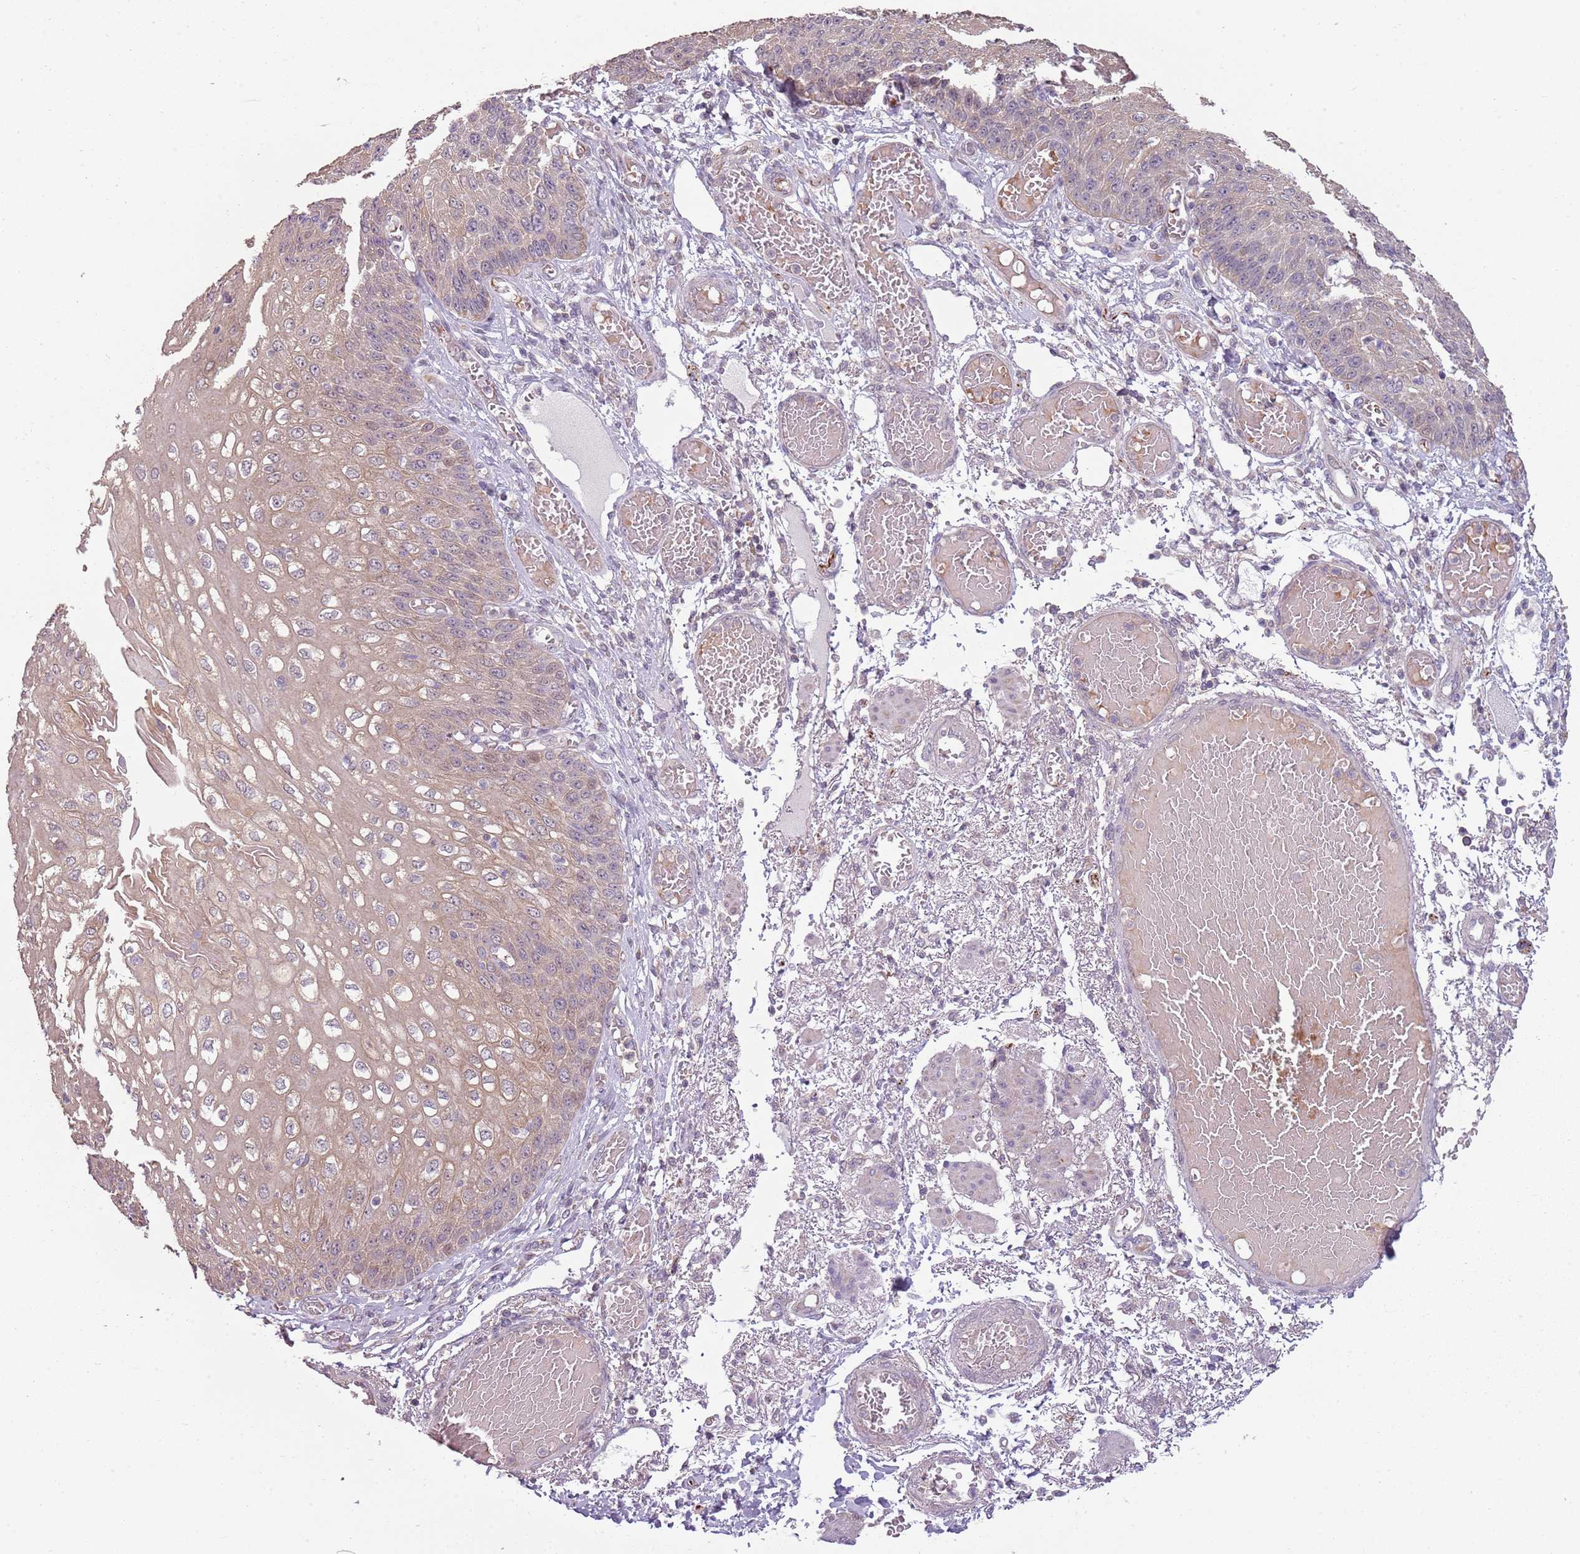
{"staining": {"intensity": "weak", "quantity": ">75%", "location": "cytoplasmic/membranous"}, "tissue": "esophagus", "cell_type": "Squamous epithelial cells", "image_type": "normal", "snomed": [{"axis": "morphology", "description": "Normal tissue, NOS"}, {"axis": "topography", "description": "Esophagus"}], "caption": "Weak cytoplasmic/membranous staining for a protein is appreciated in approximately >75% of squamous epithelial cells of normal esophagus using IHC.", "gene": "TEKT4", "patient": {"sex": "male", "age": 81}}